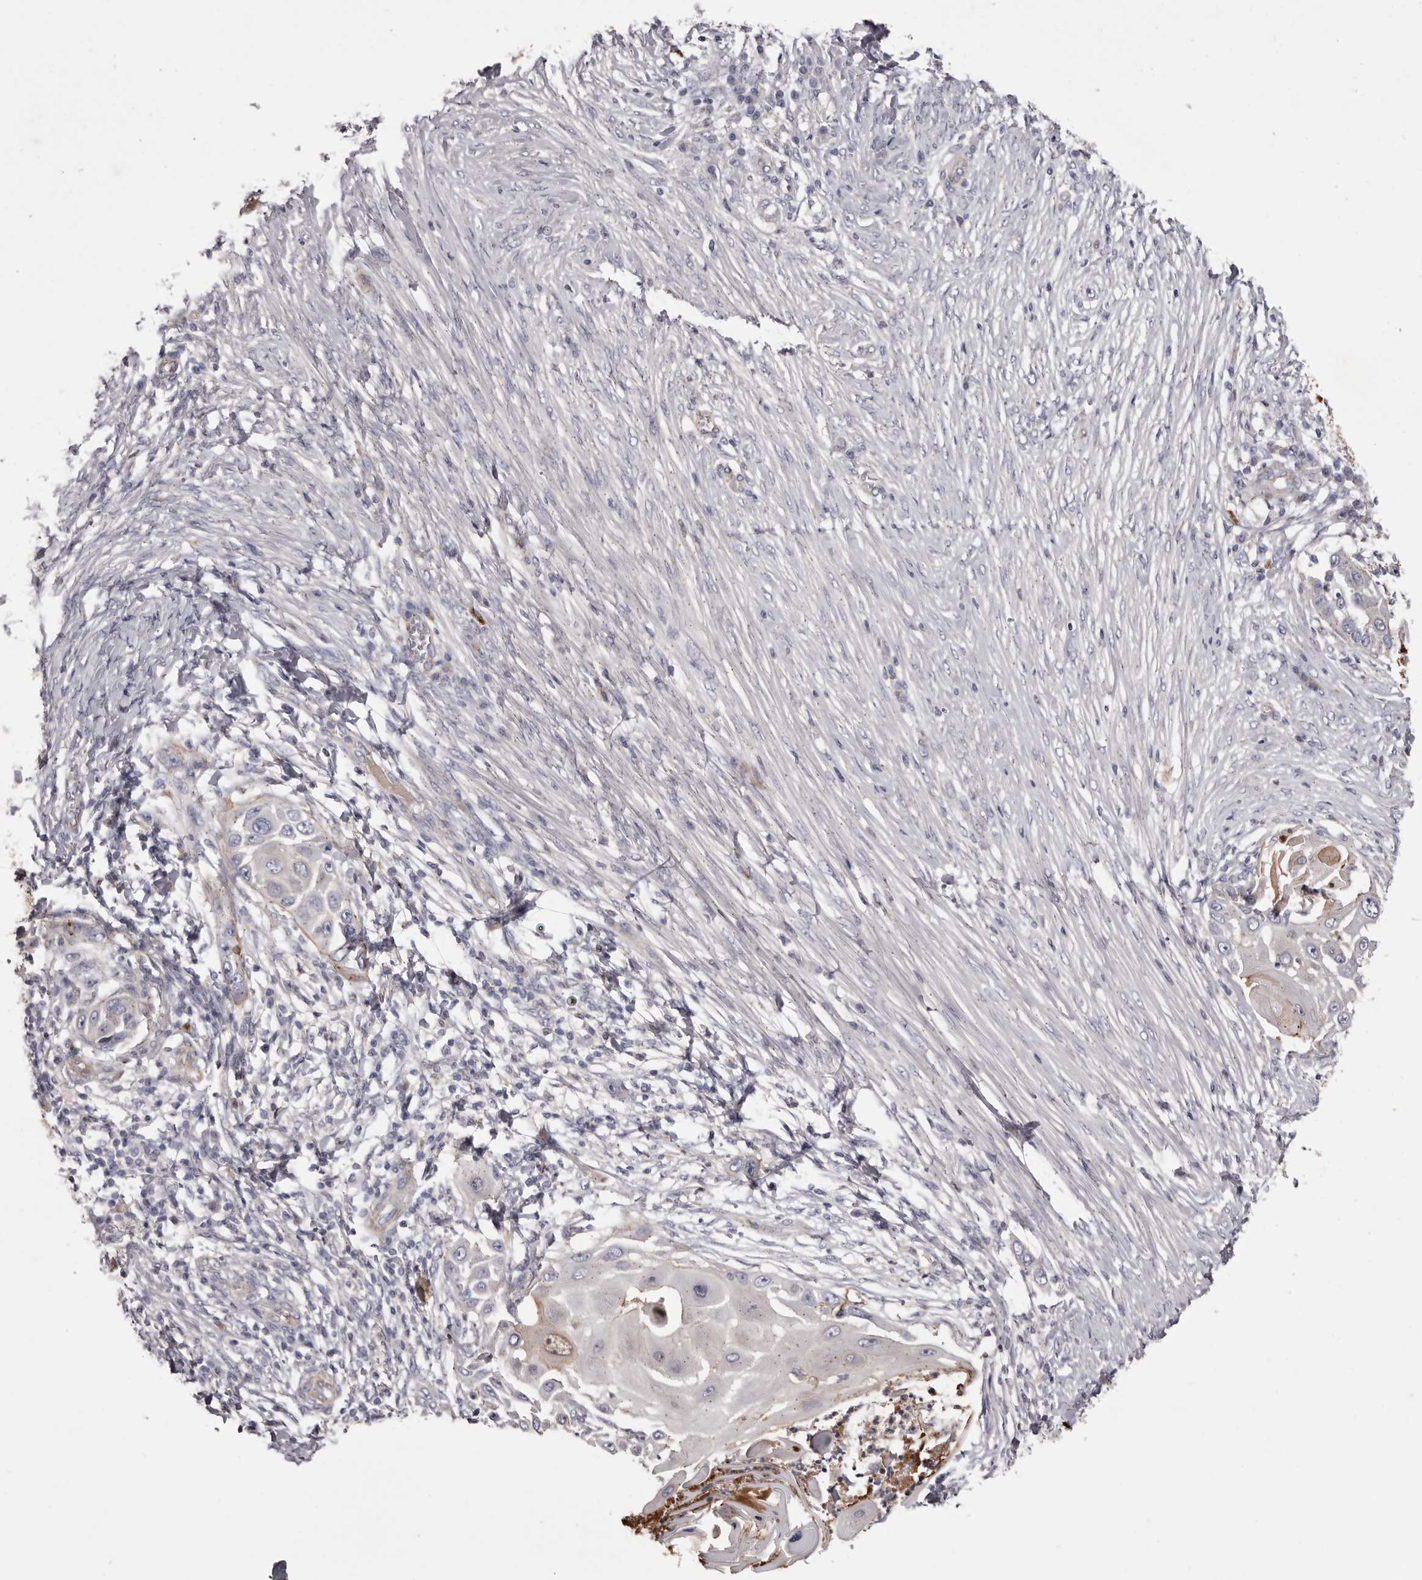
{"staining": {"intensity": "moderate", "quantity": "<25%", "location": "cytoplasmic/membranous"}, "tissue": "skin cancer", "cell_type": "Tumor cells", "image_type": "cancer", "snomed": [{"axis": "morphology", "description": "Squamous cell carcinoma, NOS"}, {"axis": "topography", "description": "Skin"}], "caption": "IHC histopathology image of skin squamous cell carcinoma stained for a protein (brown), which demonstrates low levels of moderate cytoplasmic/membranous staining in approximately <25% of tumor cells.", "gene": "PEG10", "patient": {"sex": "female", "age": 44}}